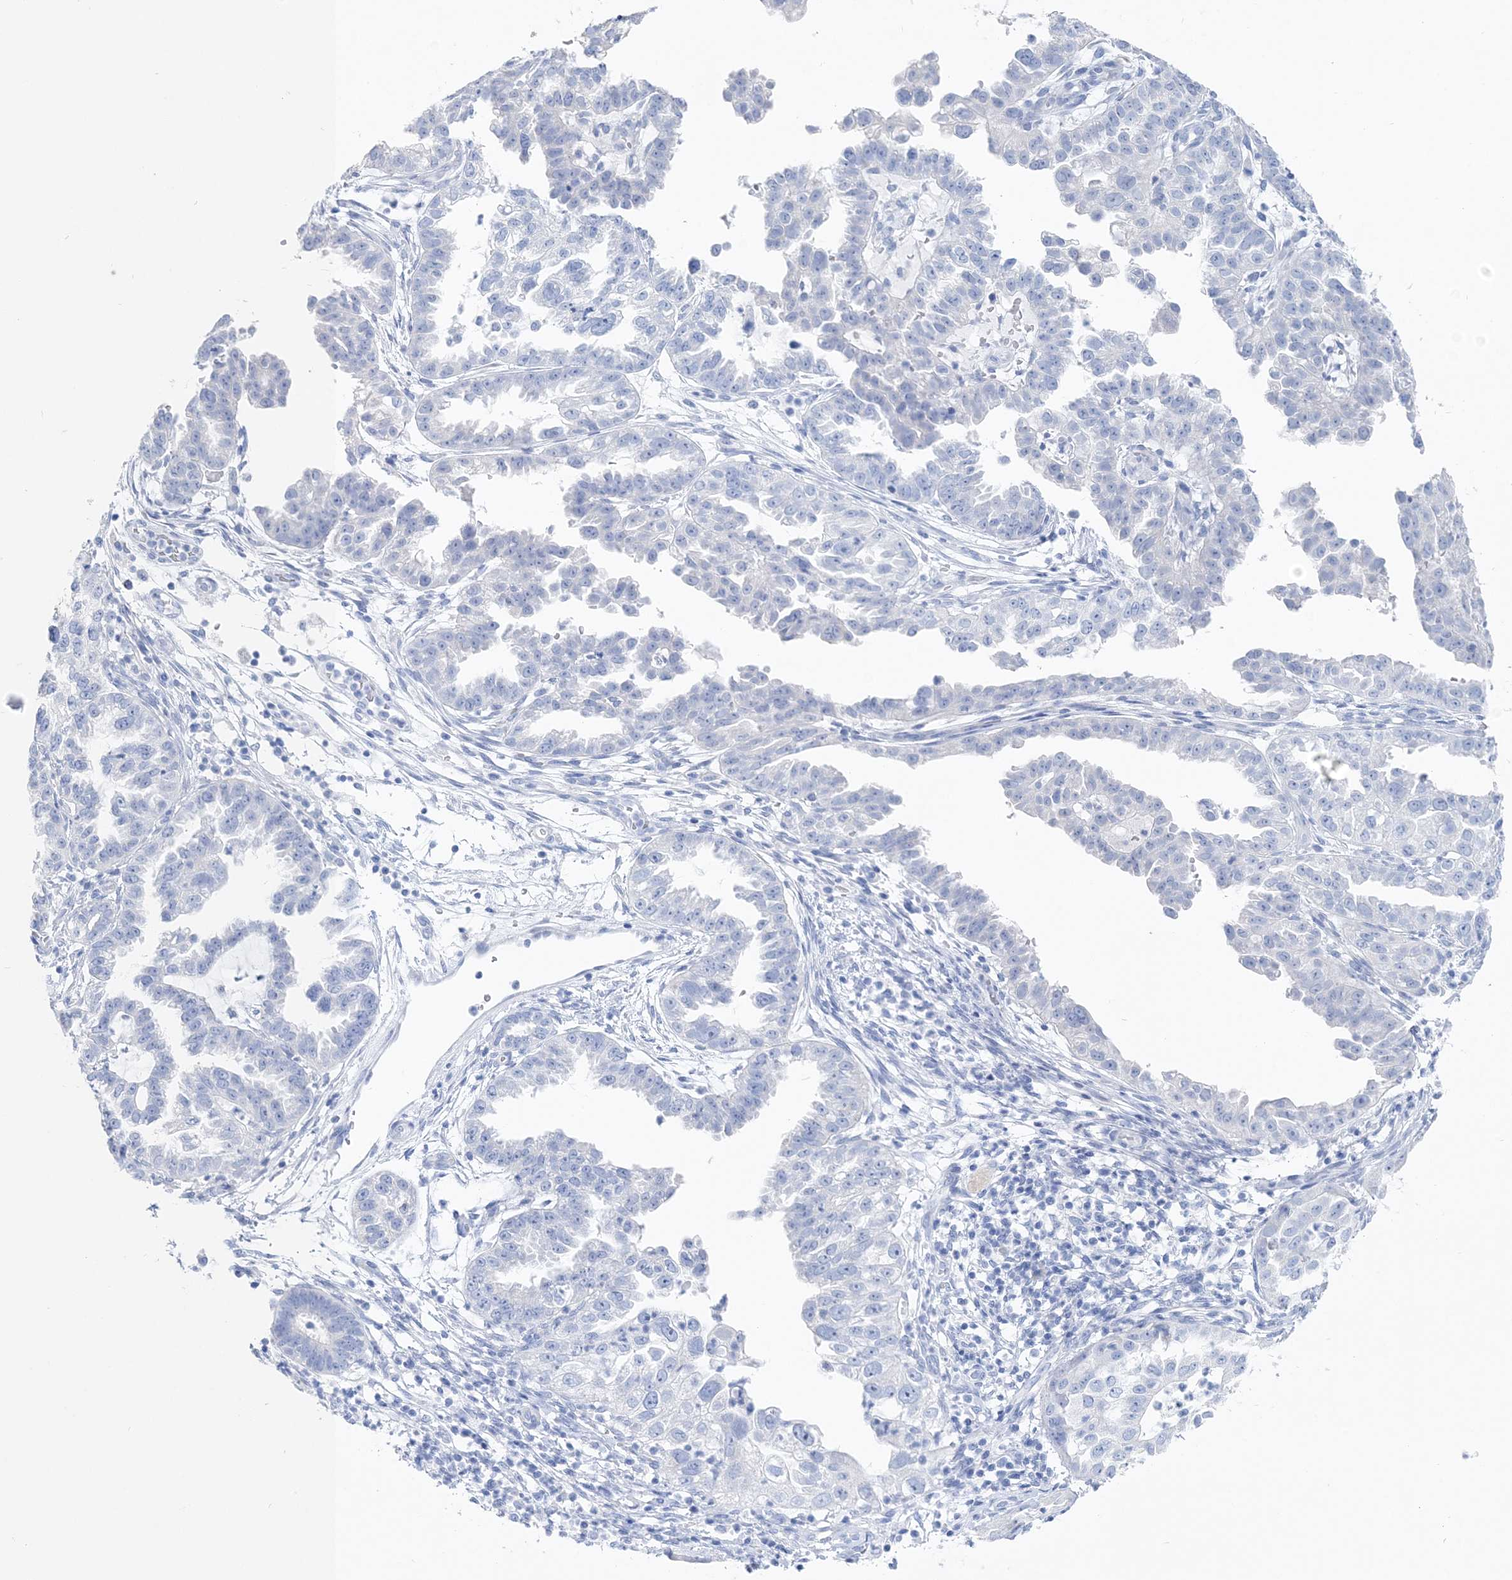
{"staining": {"intensity": "negative", "quantity": "none", "location": "none"}, "tissue": "endometrial cancer", "cell_type": "Tumor cells", "image_type": "cancer", "snomed": [{"axis": "morphology", "description": "Adenocarcinoma, NOS"}, {"axis": "topography", "description": "Endometrium"}], "caption": "Tumor cells are negative for protein expression in human endometrial cancer.", "gene": "TSPYL6", "patient": {"sex": "female", "age": 85}}